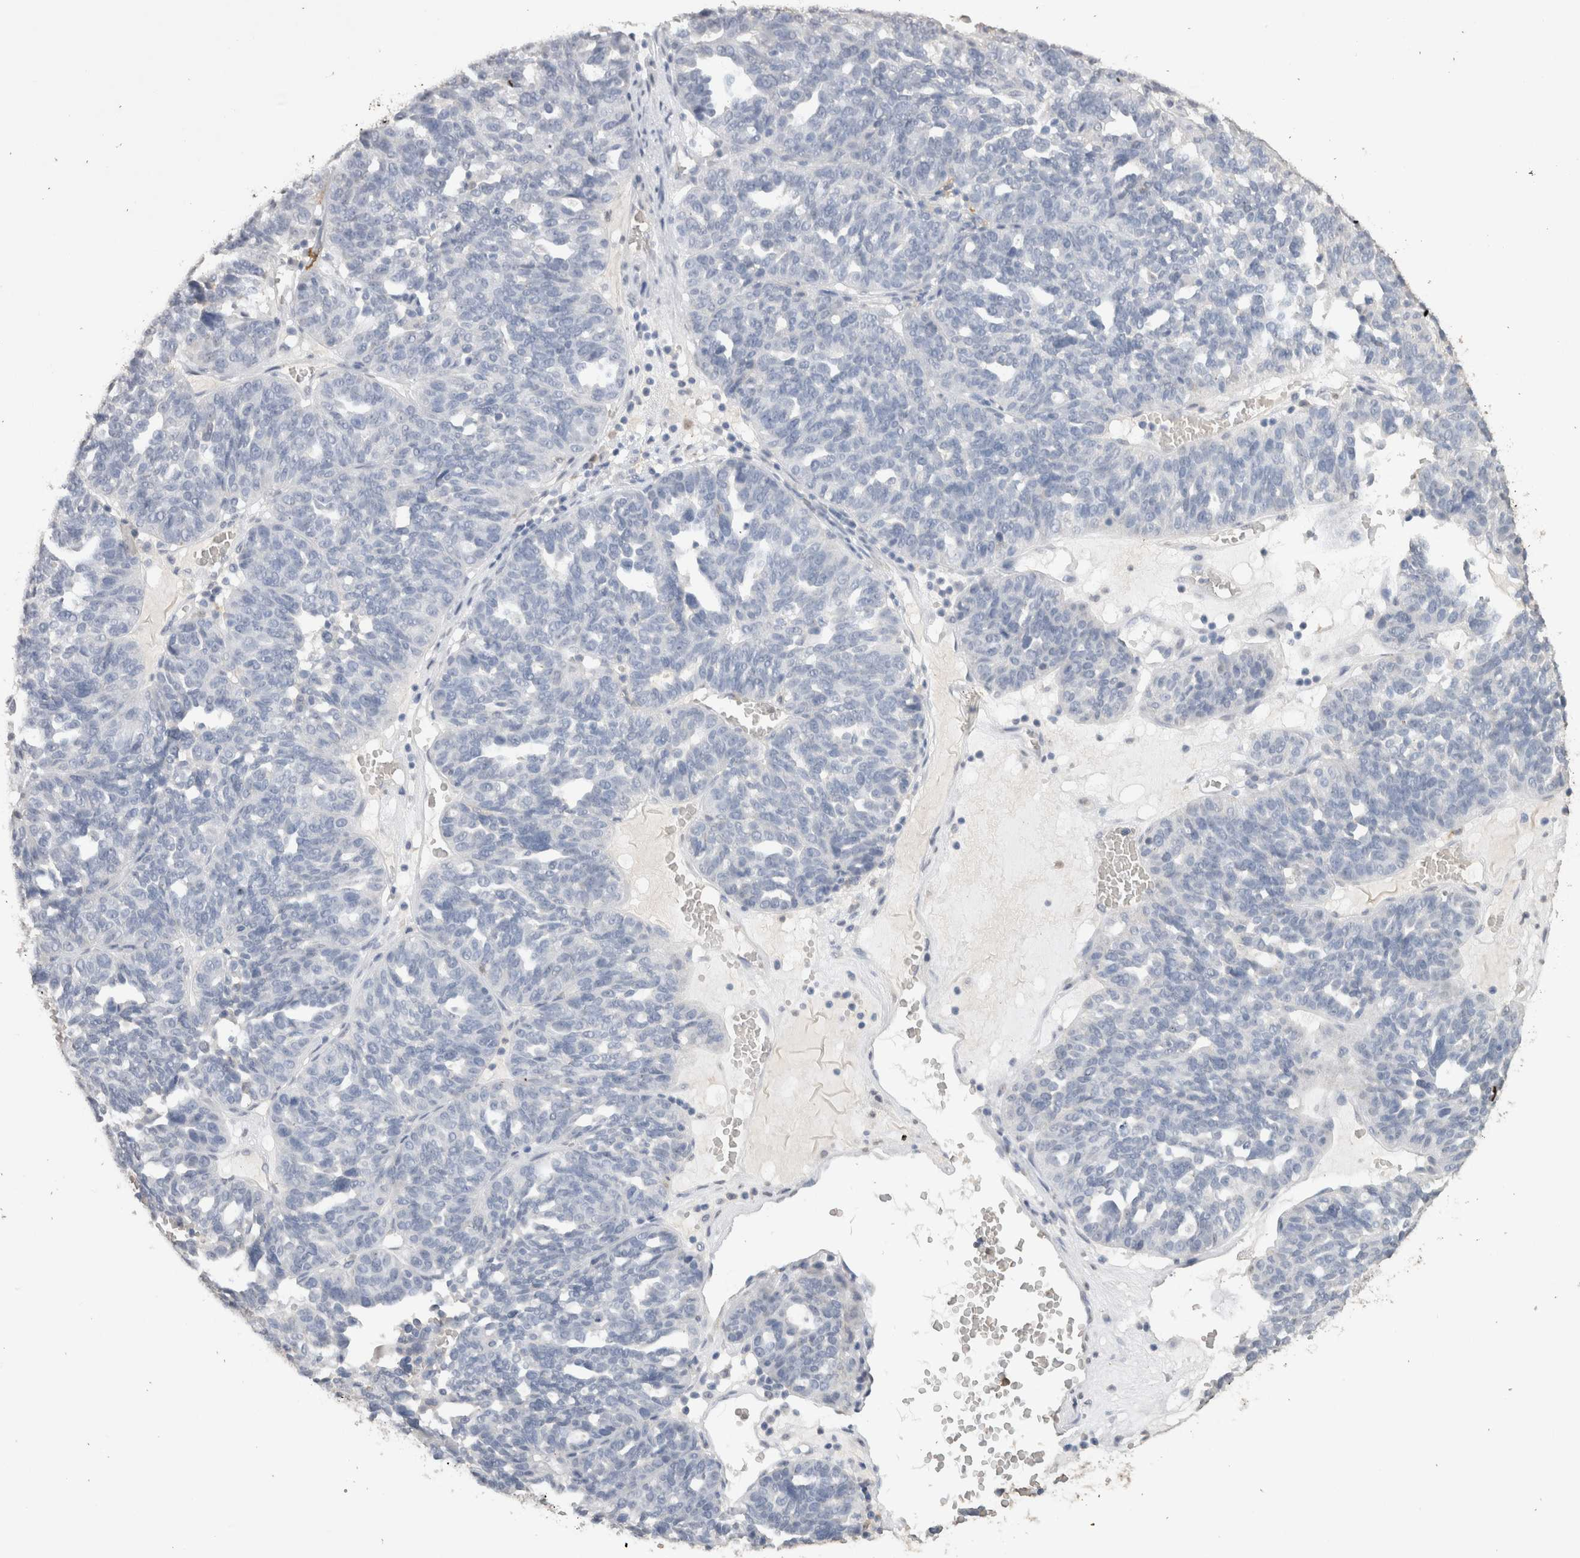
{"staining": {"intensity": "negative", "quantity": "none", "location": "none"}, "tissue": "ovarian cancer", "cell_type": "Tumor cells", "image_type": "cancer", "snomed": [{"axis": "morphology", "description": "Cystadenocarcinoma, serous, NOS"}, {"axis": "topography", "description": "Ovary"}], "caption": "The histopathology image exhibits no staining of tumor cells in ovarian serous cystadenocarcinoma.", "gene": "LGALS2", "patient": {"sex": "female", "age": 59}}